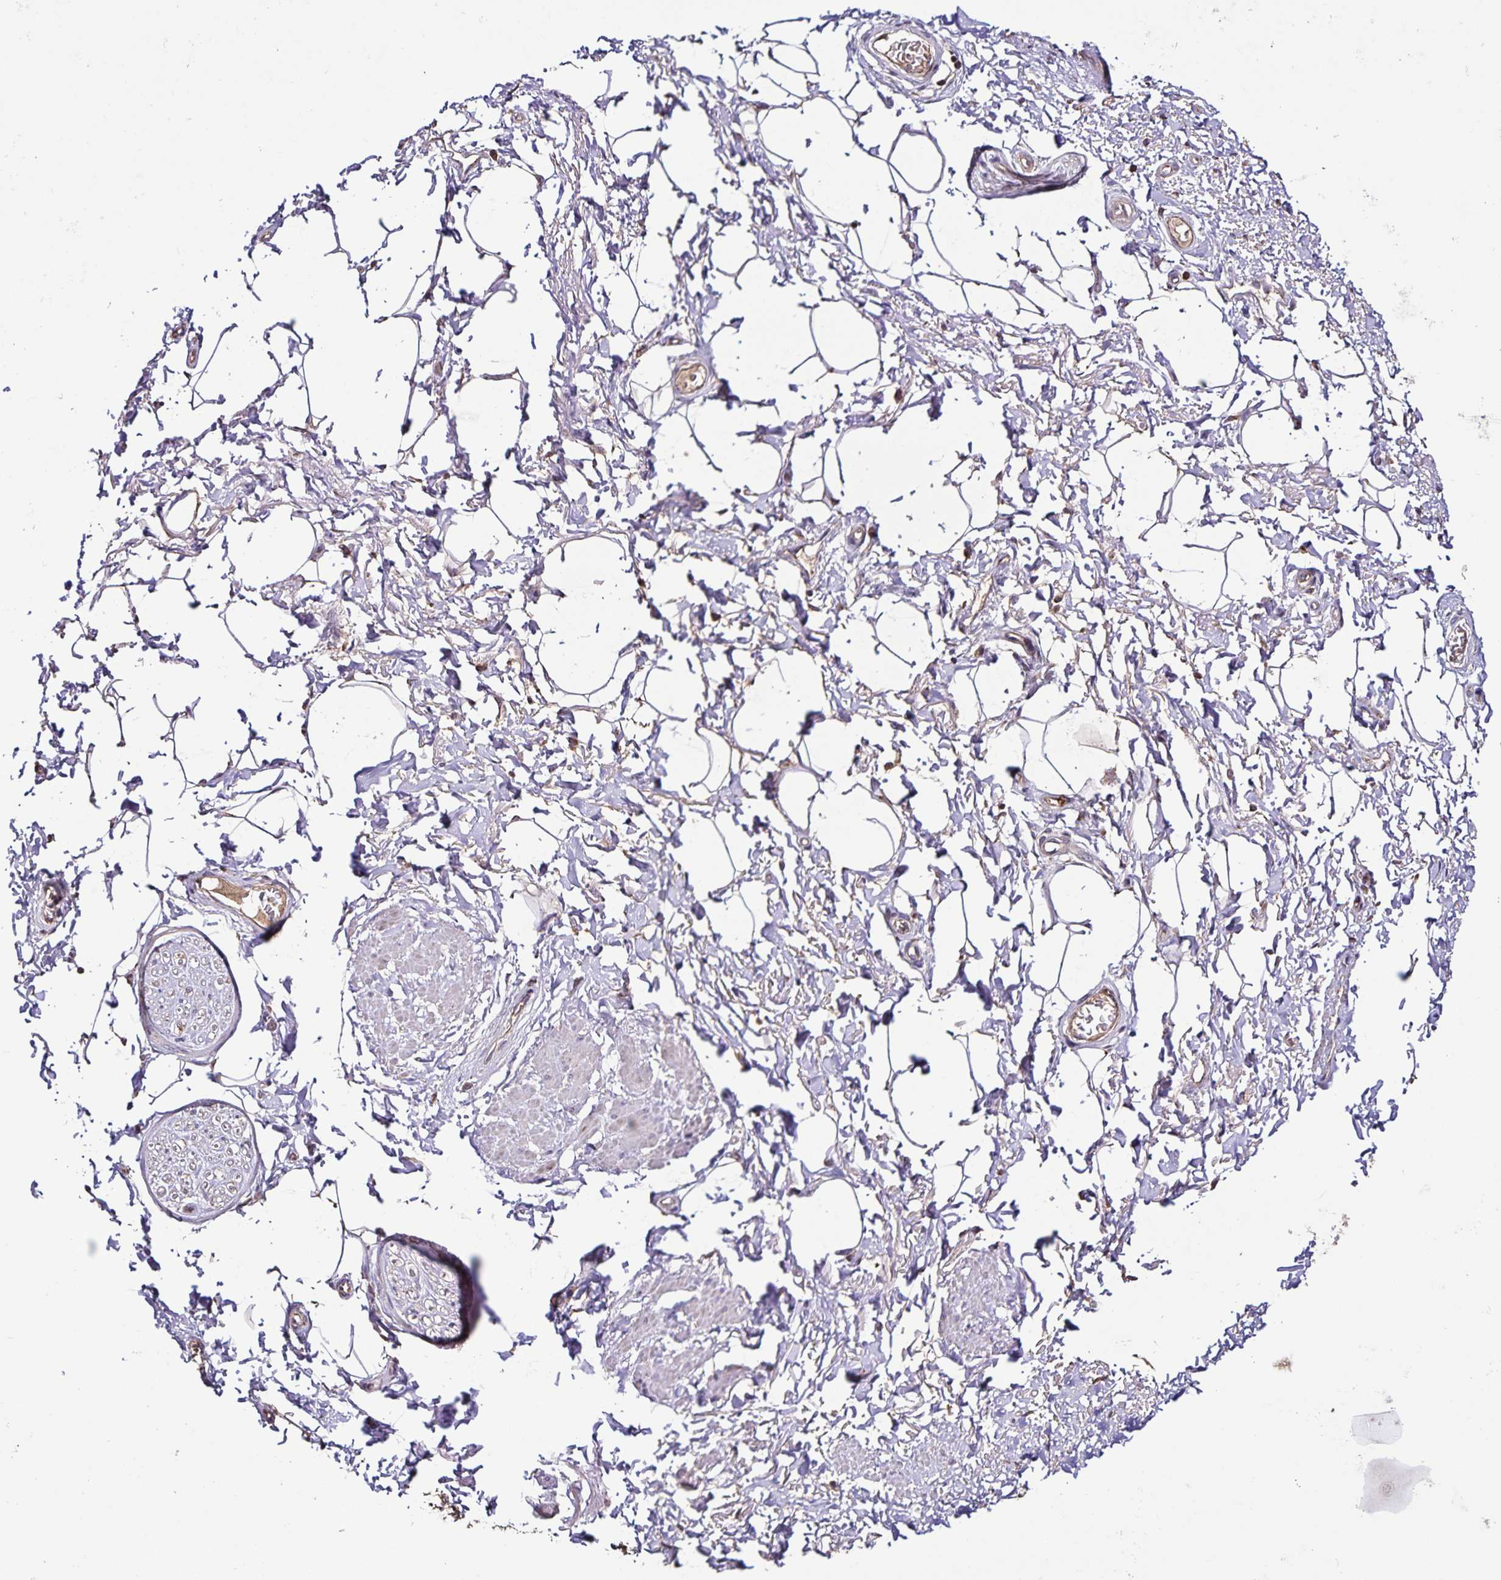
{"staining": {"intensity": "negative", "quantity": "none", "location": "none"}, "tissue": "adipose tissue", "cell_type": "Adipocytes", "image_type": "normal", "snomed": [{"axis": "morphology", "description": "Normal tissue, NOS"}, {"axis": "topography", "description": "Peripheral nerve tissue"}], "caption": "Adipose tissue stained for a protein using immunohistochemistry (IHC) exhibits no expression adipocytes.", "gene": "MAN1A1", "patient": {"sex": "male", "age": 51}}